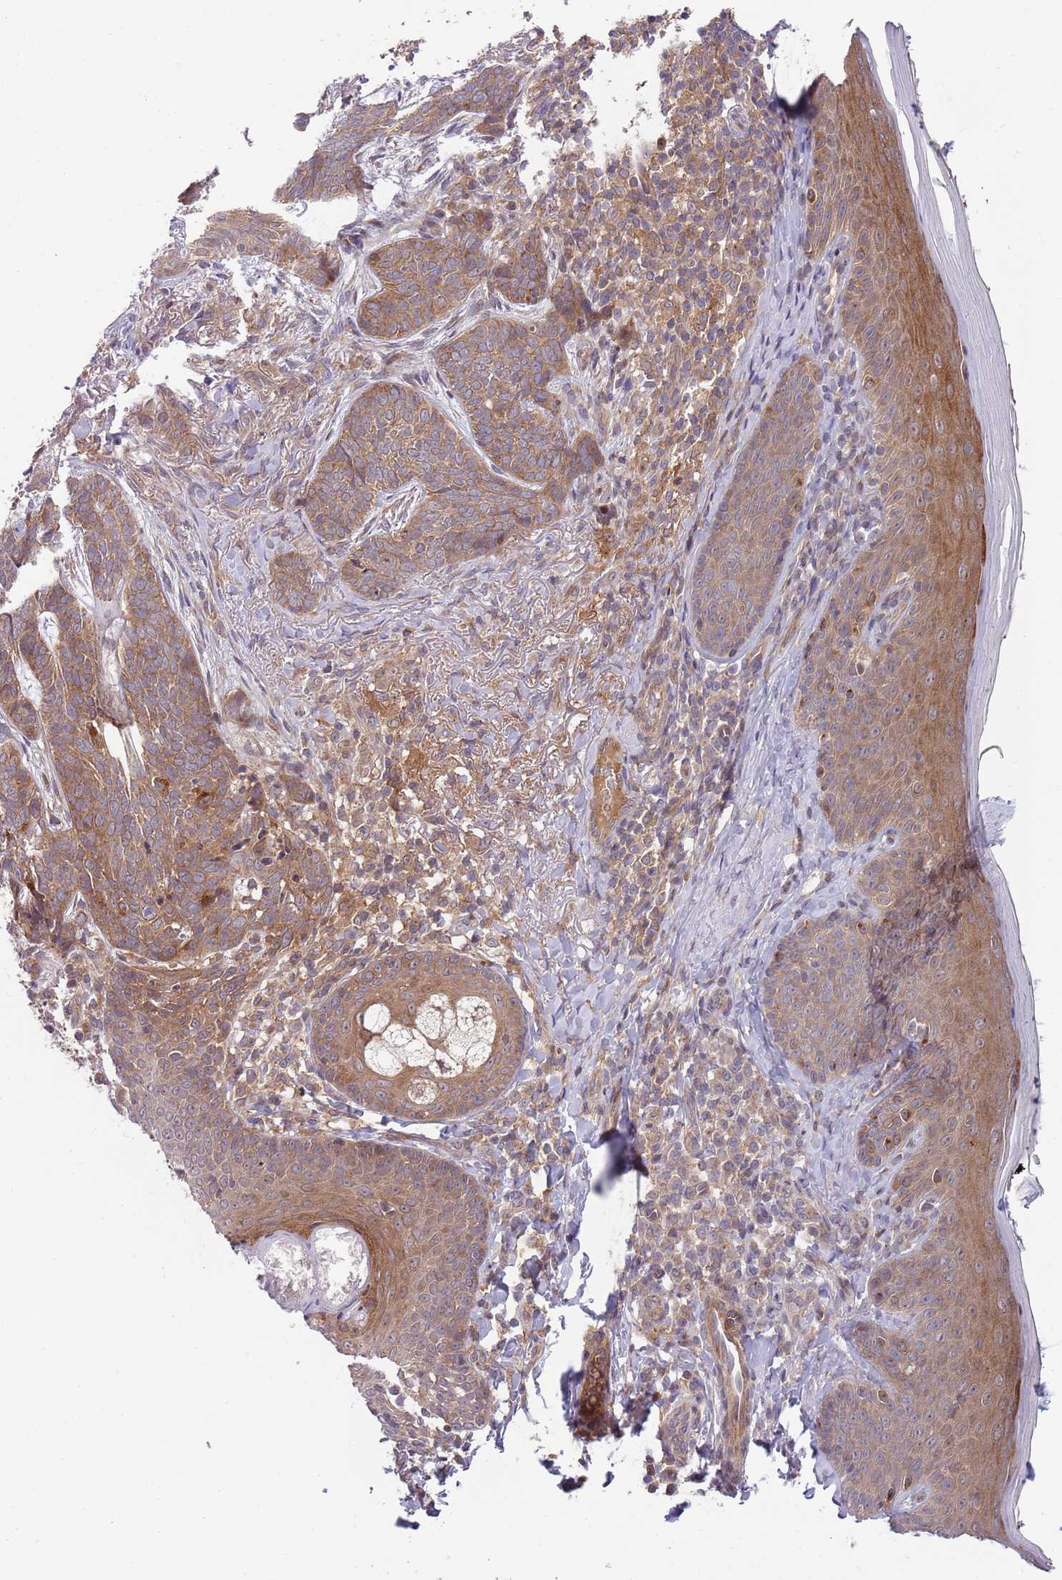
{"staining": {"intensity": "weak", "quantity": "<25%", "location": "cytoplasmic/membranous"}, "tissue": "skin", "cell_type": "Fibroblasts", "image_type": "normal", "snomed": [{"axis": "morphology", "description": "Normal tissue, NOS"}, {"axis": "topography", "description": "Skin"}], "caption": "This is a image of immunohistochemistry staining of normal skin, which shows no staining in fibroblasts.", "gene": "GGA1", "patient": {"sex": "male", "age": 57}}